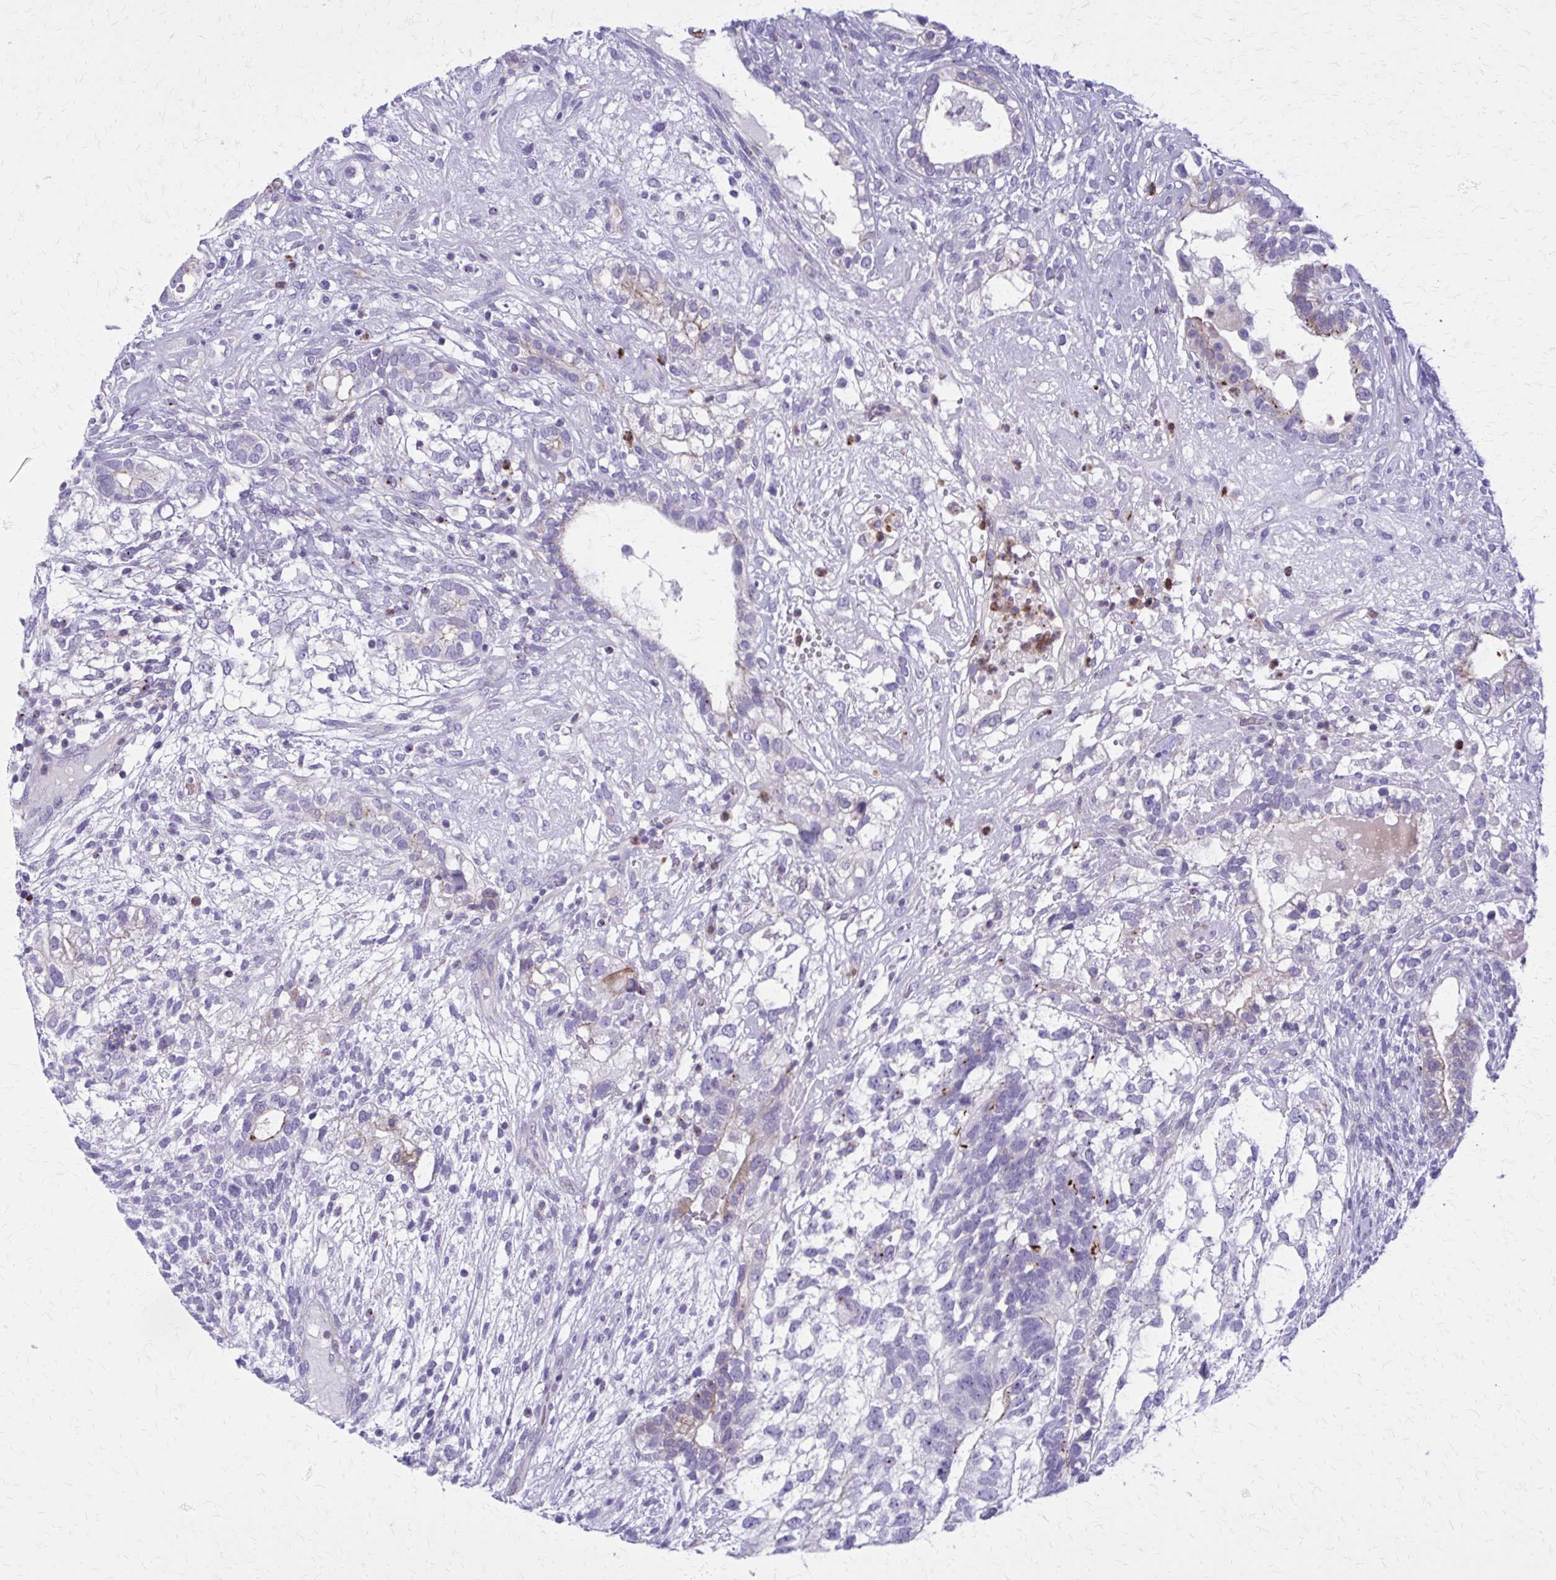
{"staining": {"intensity": "moderate", "quantity": "<25%", "location": "cytoplasmic/membranous"}, "tissue": "testis cancer", "cell_type": "Tumor cells", "image_type": "cancer", "snomed": [{"axis": "morphology", "description": "Seminoma, NOS"}, {"axis": "morphology", "description": "Carcinoma, Embryonal, NOS"}, {"axis": "topography", "description": "Testis"}], "caption": "Immunohistochemistry (IHC) image of neoplastic tissue: testis seminoma stained using IHC shows low levels of moderate protein expression localized specifically in the cytoplasmic/membranous of tumor cells, appearing as a cytoplasmic/membranous brown color.", "gene": "PEDS1", "patient": {"sex": "male", "age": 41}}